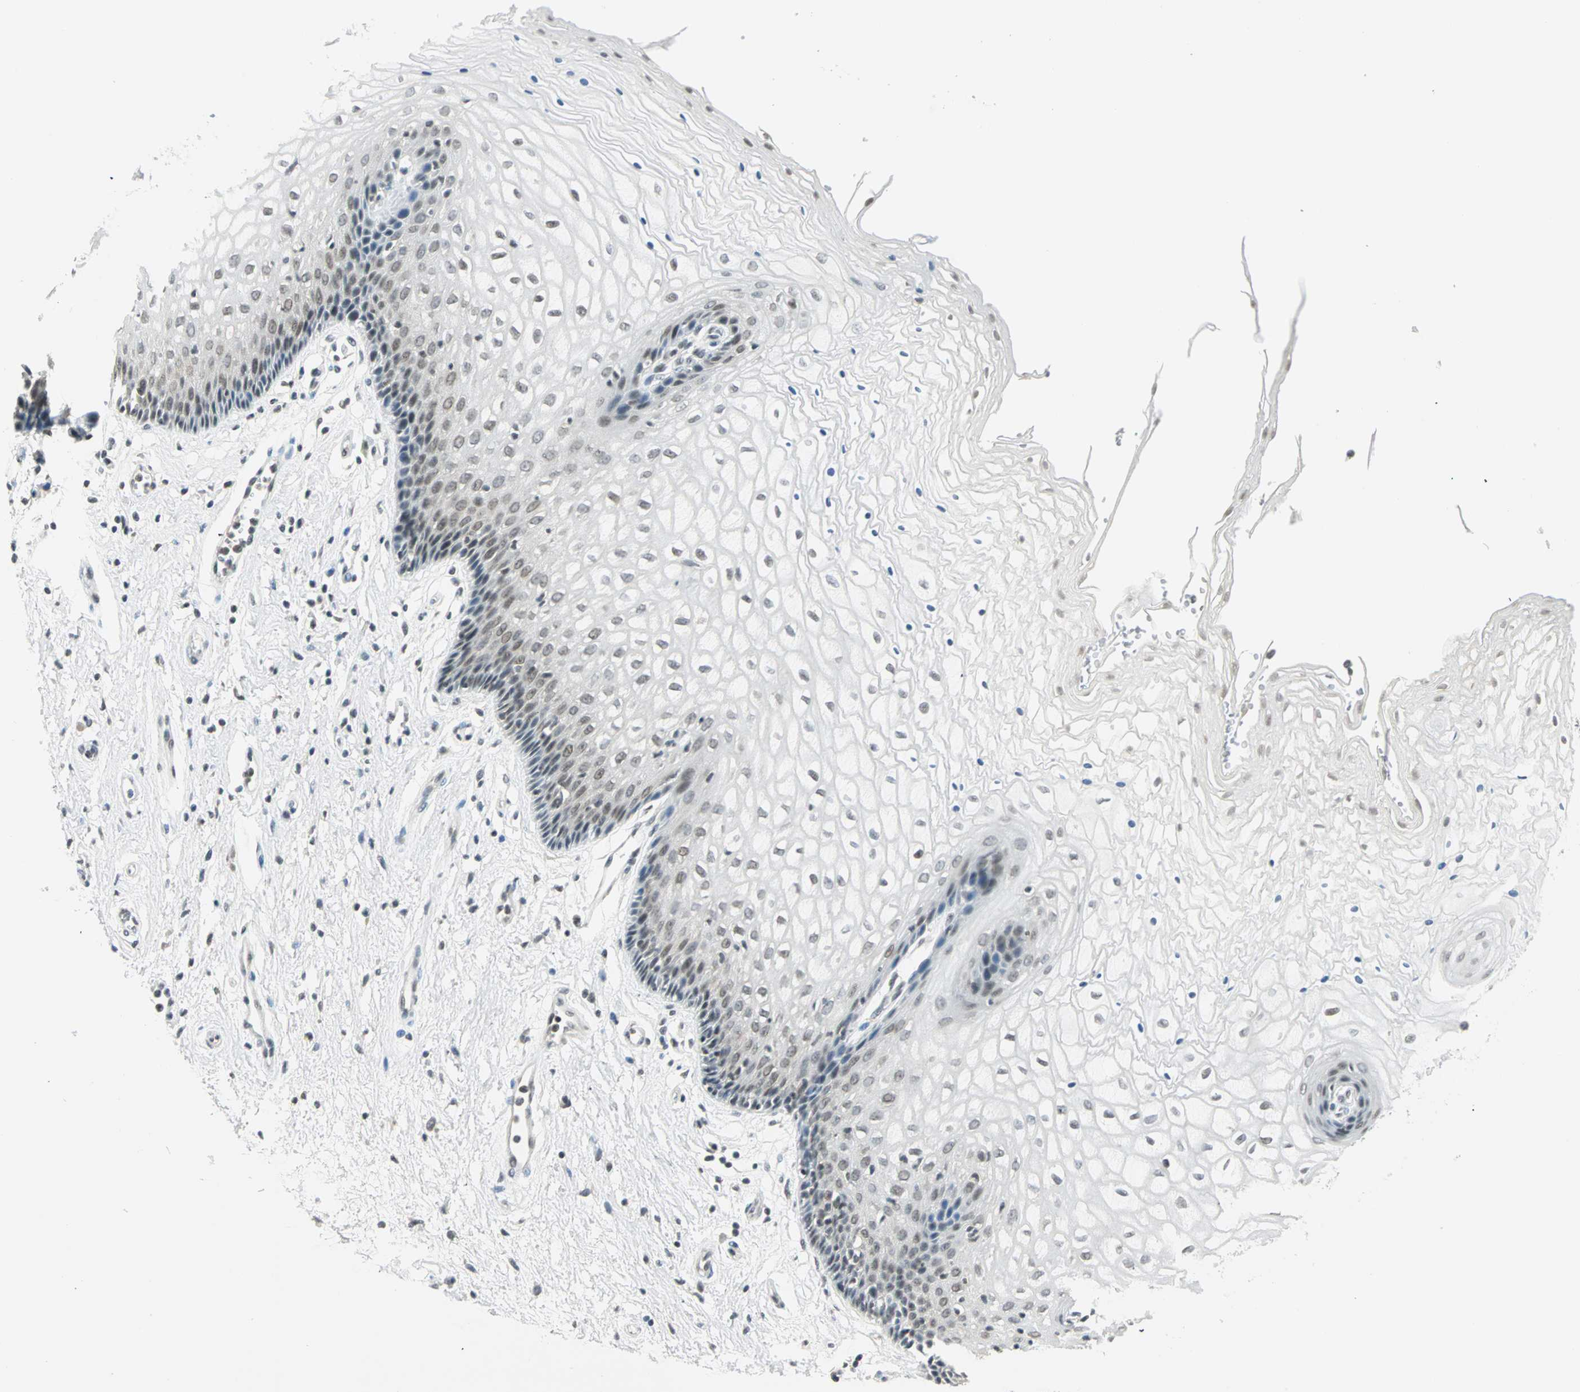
{"staining": {"intensity": "weak", "quantity": "<25%", "location": "nuclear"}, "tissue": "vagina", "cell_type": "Squamous epithelial cells", "image_type": "normal", "snomed": [{"axis": "morphology", "description": "Normal tissue, NOS"}, {"axis": "topography", "description": "Vagina"}], "caption": "DAB immunohistochemical staining of normal human vagina shows no significant staining in squamous epithelial cells. (Brightfield microscopy of DAB IHC at high magnification).", "gene": "SMAD3", "patient": {"sex": "female", "age": 34}}